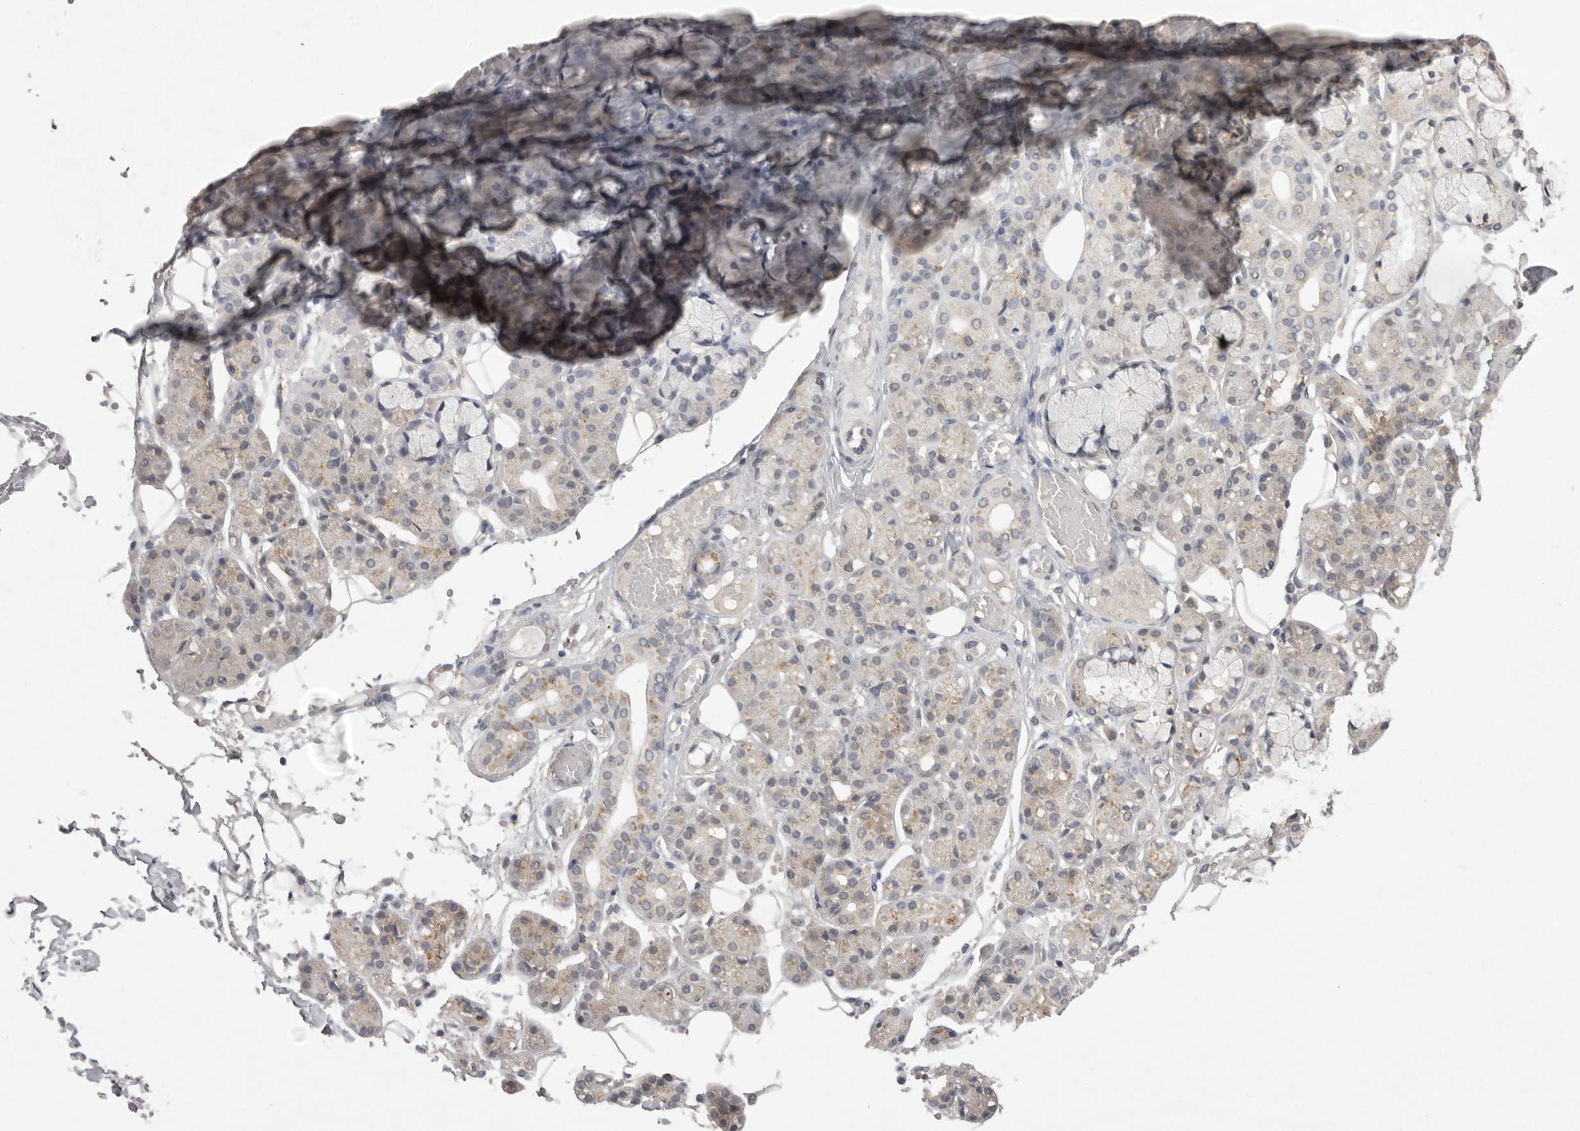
{"staining": {"intensity": "weak", "quantity": "<25%", "location": "cytoplasmic/membranous"}, "tissue": "salivary gland", "cell_type": "Glandular cells", "image_type": "normal", "snomed": [{"axis": "morphology", "description": "Normal tissue, NOS"}, {"axis": "topography", "description": "Salivary gland"}], "caption": "A high-resolution image shows immunohistochemistry (IHC) staining of unremarkable salivary gland, which reveals no significant expression in glandular cells. (Stains: DAB IHC with hematoxylin counter stain, Microscopy: brightfield microscopy at high magnification).", "gene": "TLR3", "patient": {"sex": "male", "age": 63}}